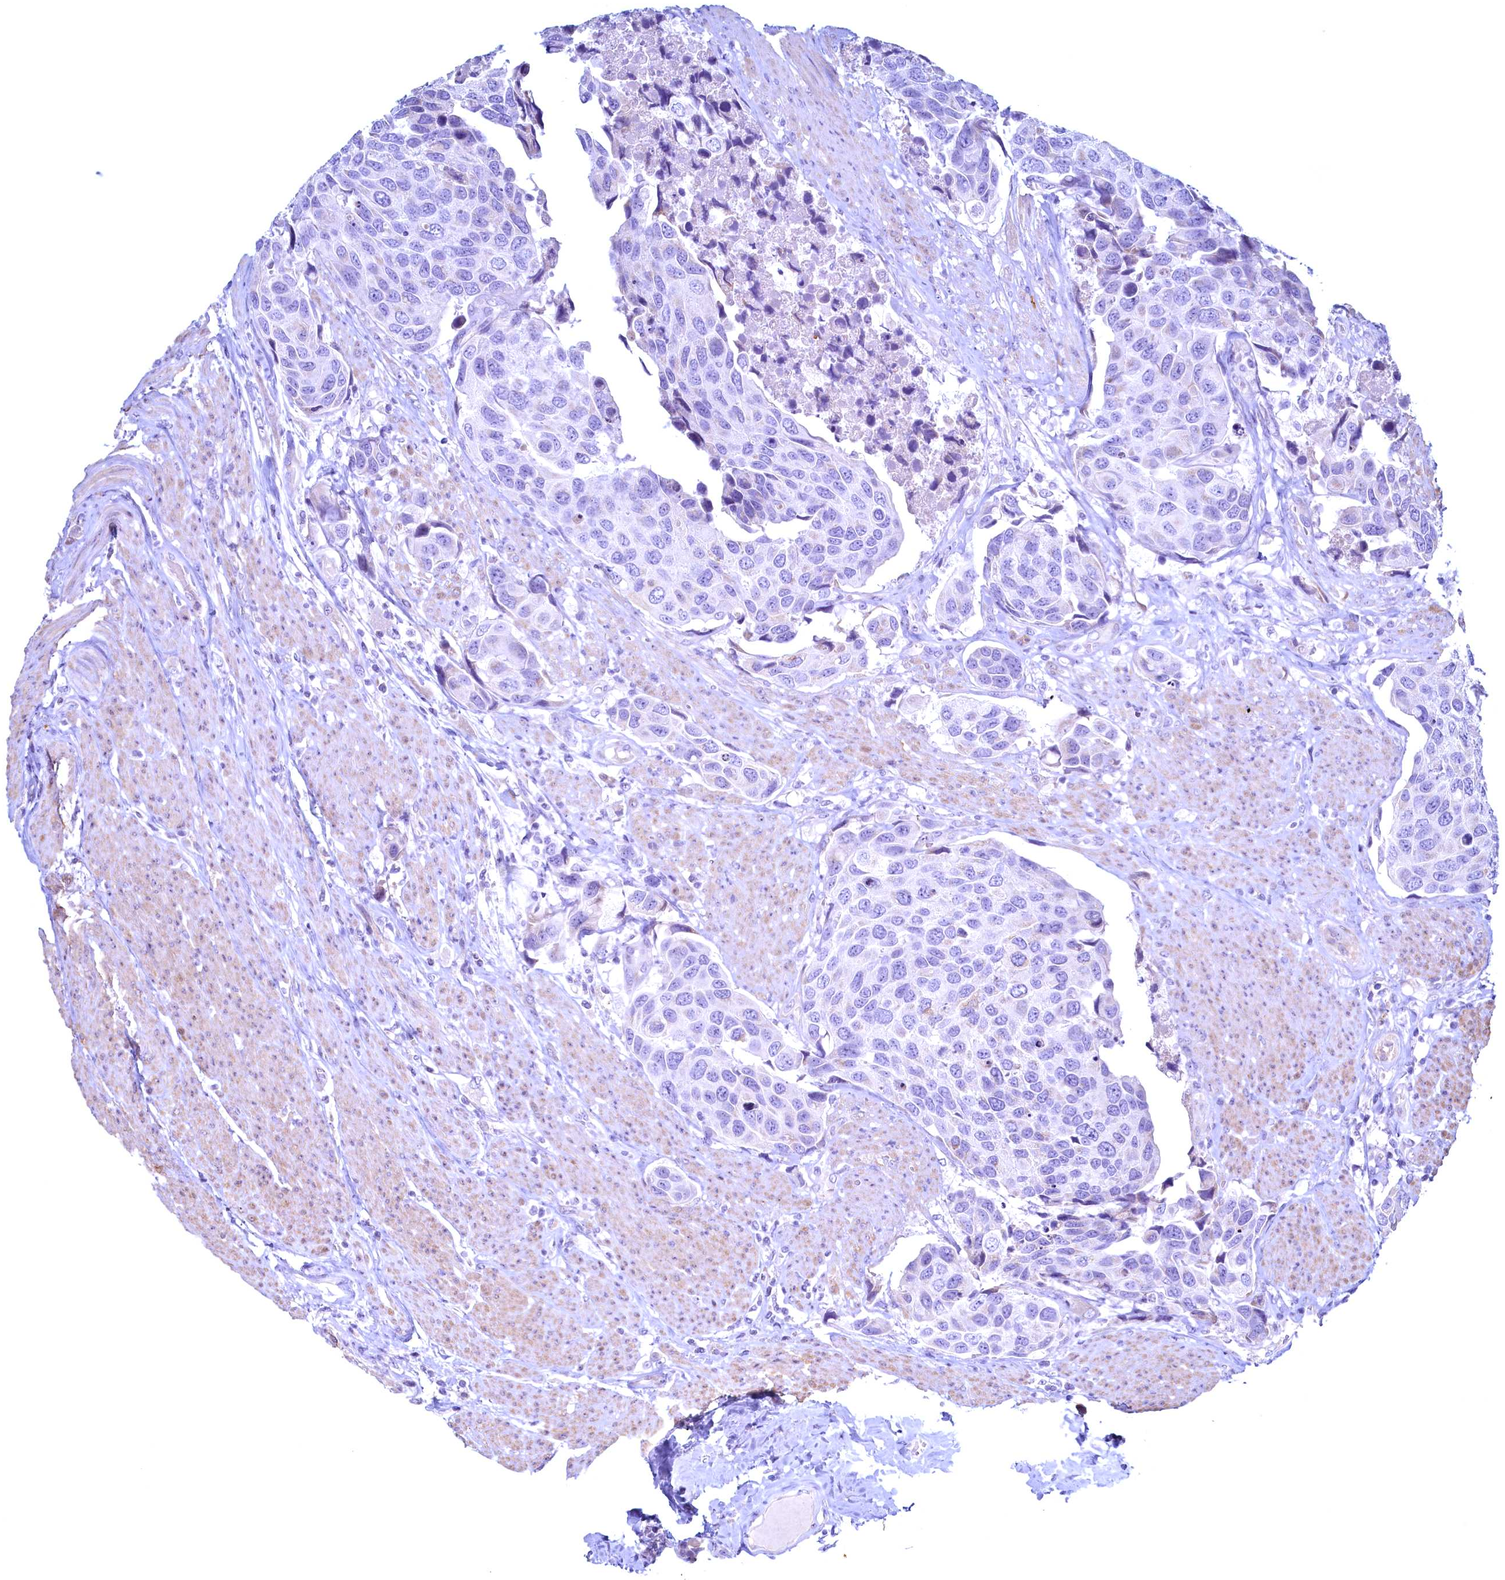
{"staining": {"intensity": "negative", "quantity": "none", "location": "none"}, "tissue": "urothelial cancer", "cell_type": "Tumor cells", "image_type": "cancer", "snomed": [{"axis": "morphology", "description": "Urothelial carcinoma, High grade"}, {"axis": "topography", "description": "Urinary bladder"}], "caption": "DAB immunohistochemical staining of urothelial carcinoma (high-grade) displays no significant expression in tumor cells. (Brightfield microscopy of DAB immunohistochemistry at high magnification).", "gene": "MAP1LC3A", "patient": {"sex": "male", "age": 74}}